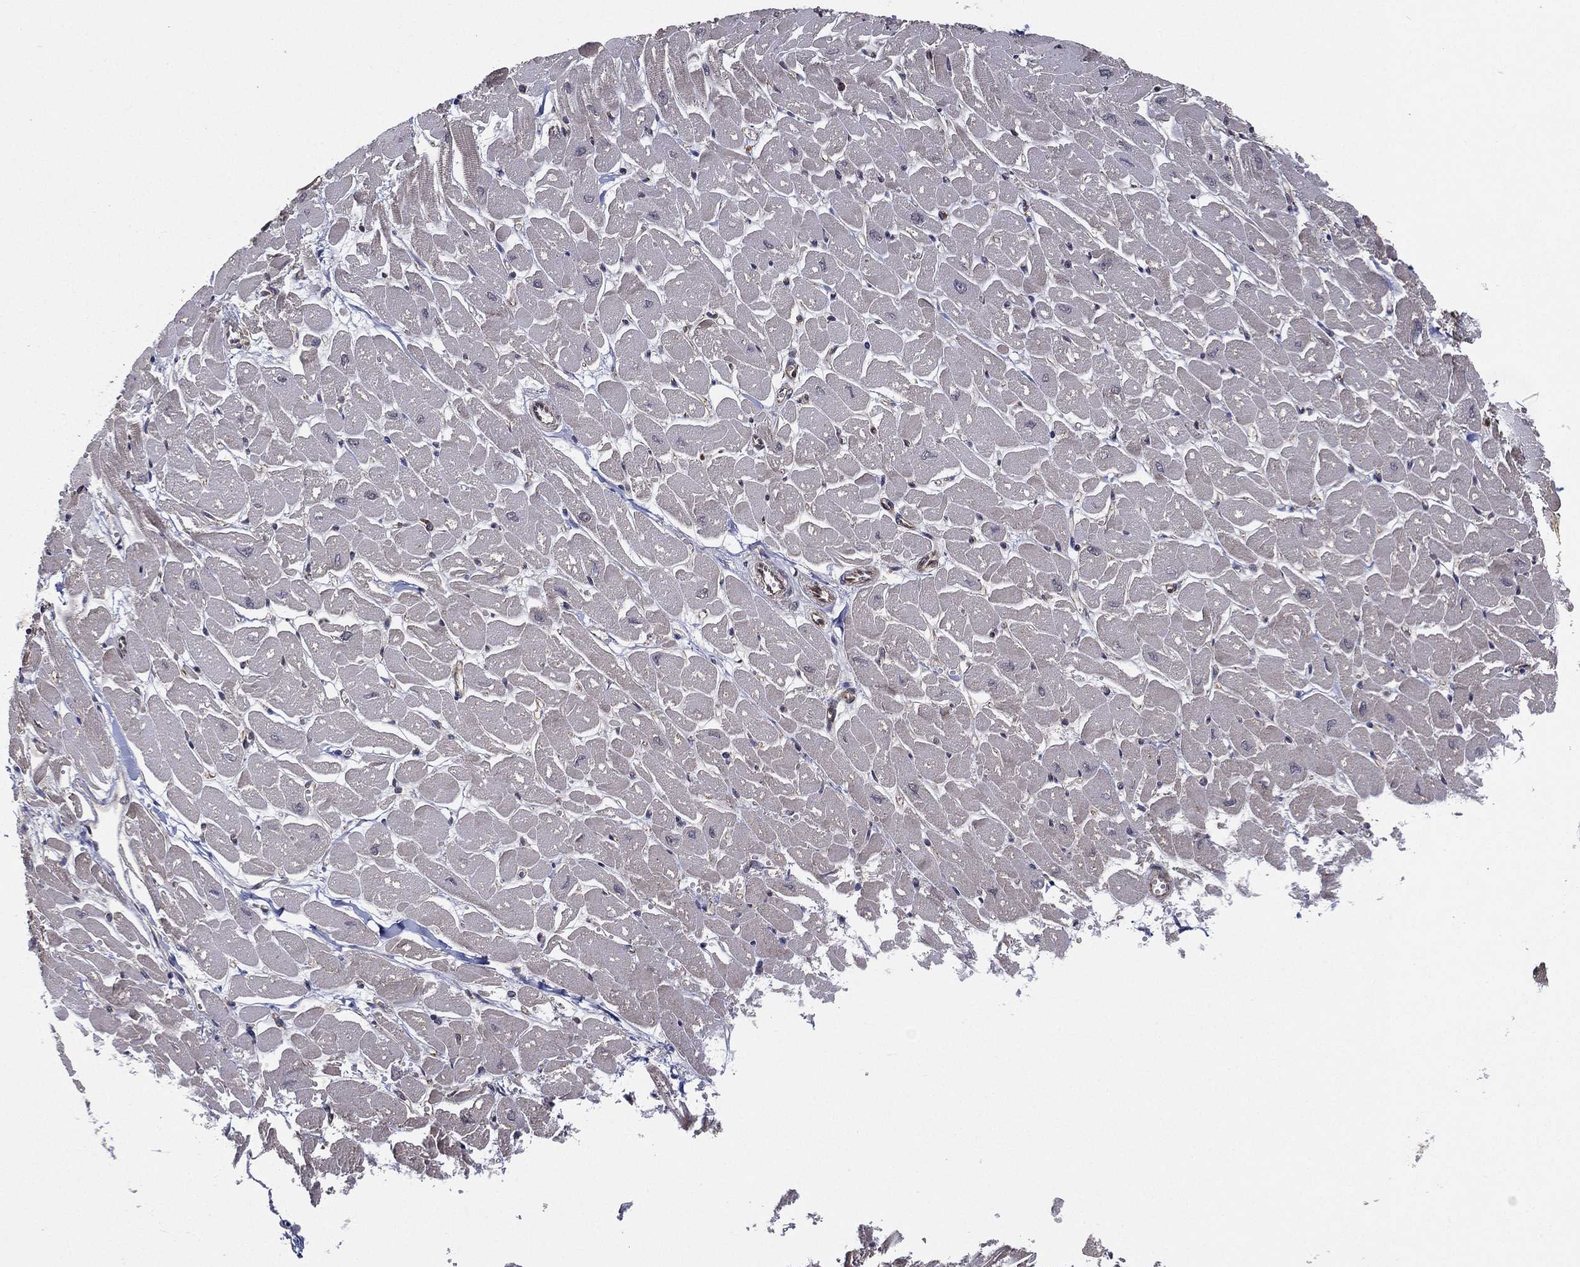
{"staining": {"intensity": "negative", "quantity": "none", "location": "none"}, "tissue": "heart muscle", "cell_type": "Cardiomyocytes", "image_type": "normal", "snomed": [{"axis": "morphology", "description": "Normal tissue, NOS"}, {"axis": "topography", "description": "Heart"}], "caption": "High magnification brightfield microscopy of unremarkable heart muscle stained with DAB (brown) and counterstained with hematoxylin (blue): cardiomyocytes show no significant staining. (Brightfield microscopy of DAB immunohistochemistry at high magnification).", "gene": "UACA", "patient": {"sex": "male", "age": 57}}